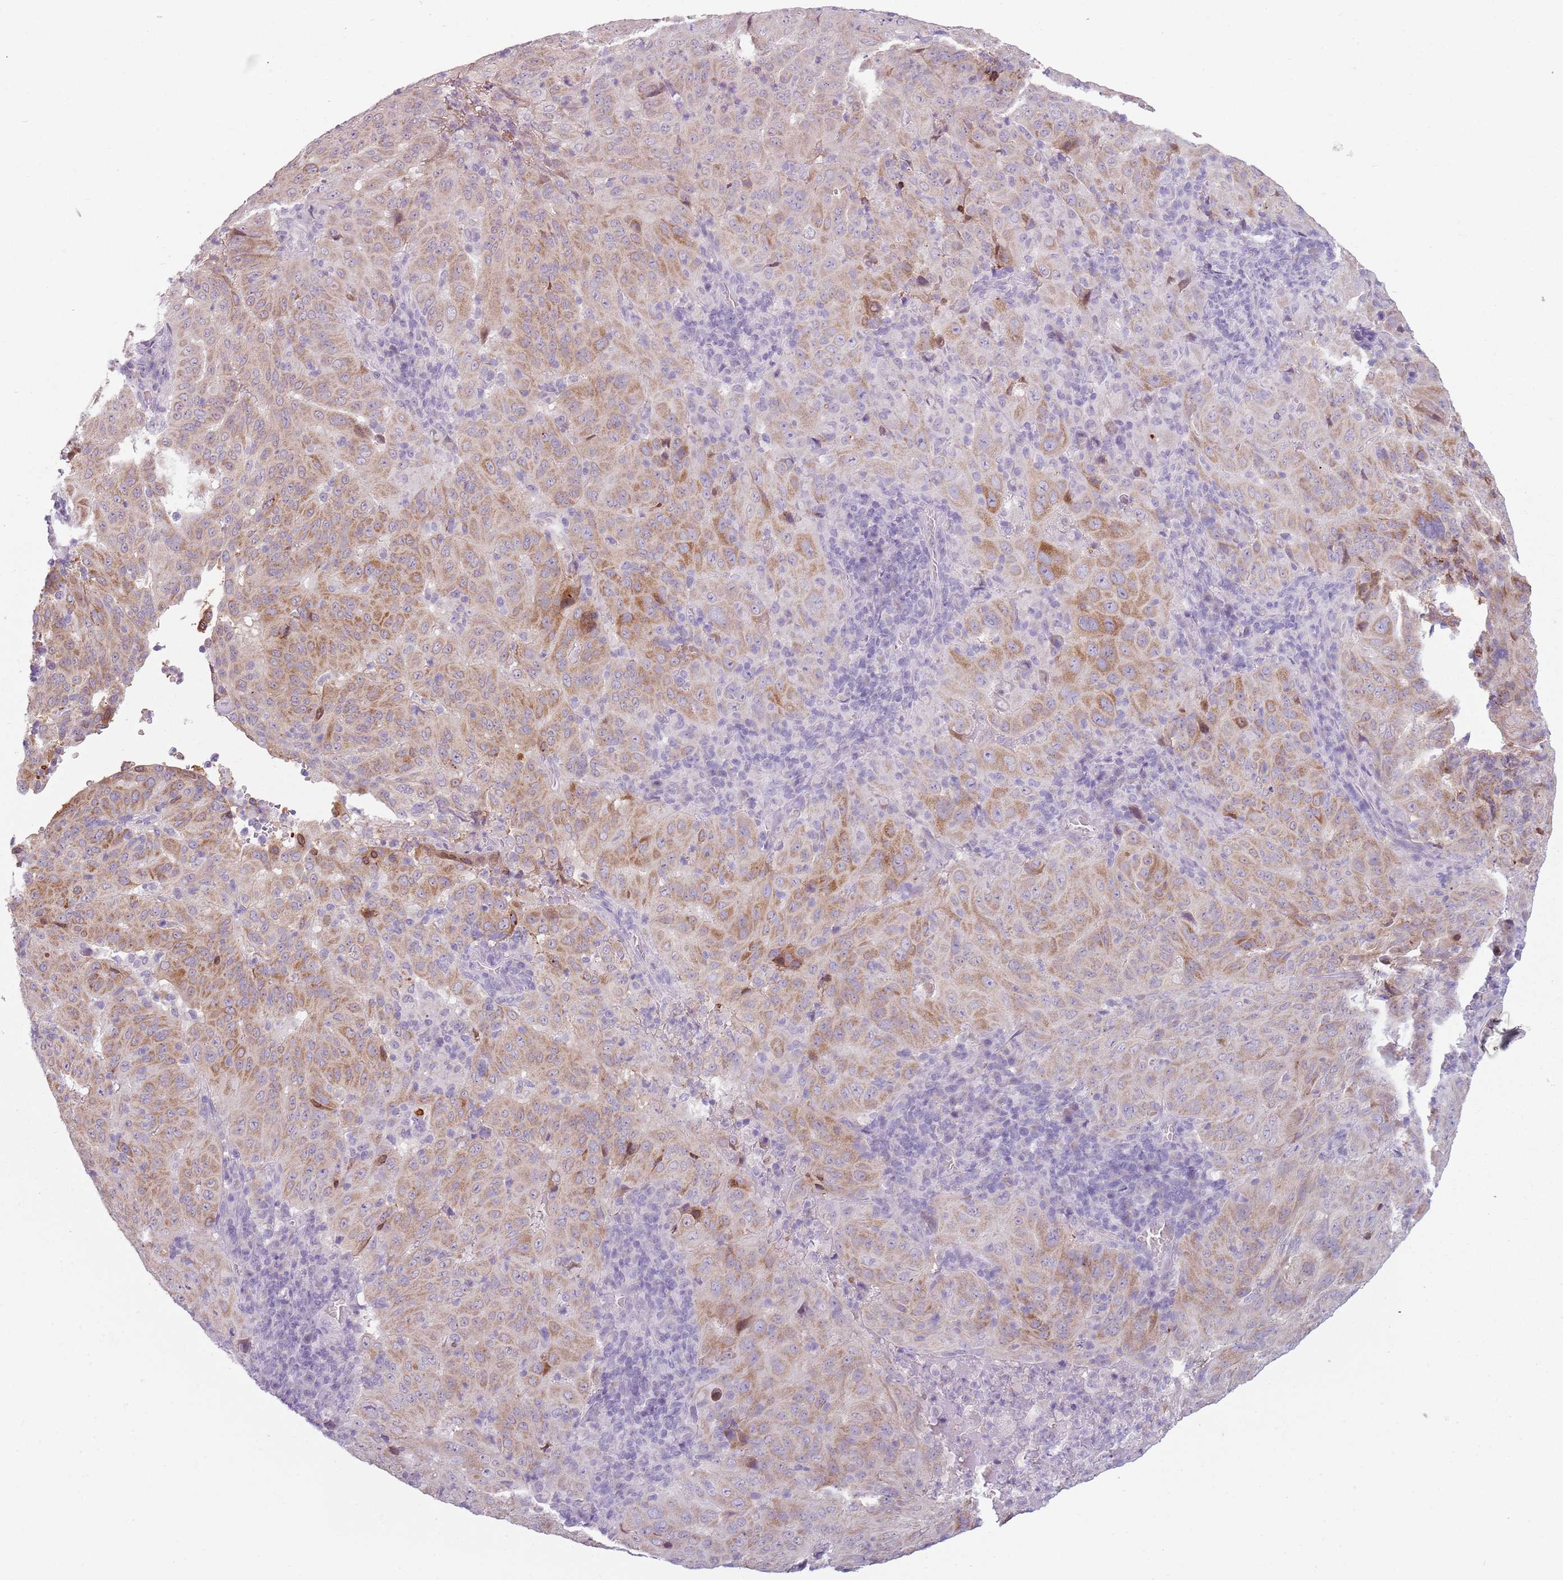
{"staining": {"intensity": "moderate", "quantity": "25%-75%", "location": "cytoplasmic/membranous"}, "tissue": "pancreatic cancer", "cell_type": "Tumor cells", "image_type": "cancer", "snomed": [{"axis": "morphology", "description": "Adenocarcinoma, NOS"}, {"axis": "topography", "description": "Pancreas"}], "caption": "A micrograph showing moderate cytoplasmic/membranous staining in approximately 25%-75% of tumor cells in adenocarcinoma (pancreatic), as visualized by brown immunohistochemical staining.", "gene": "MEGF8", "patient": {"sex": "male", "age": 63}}